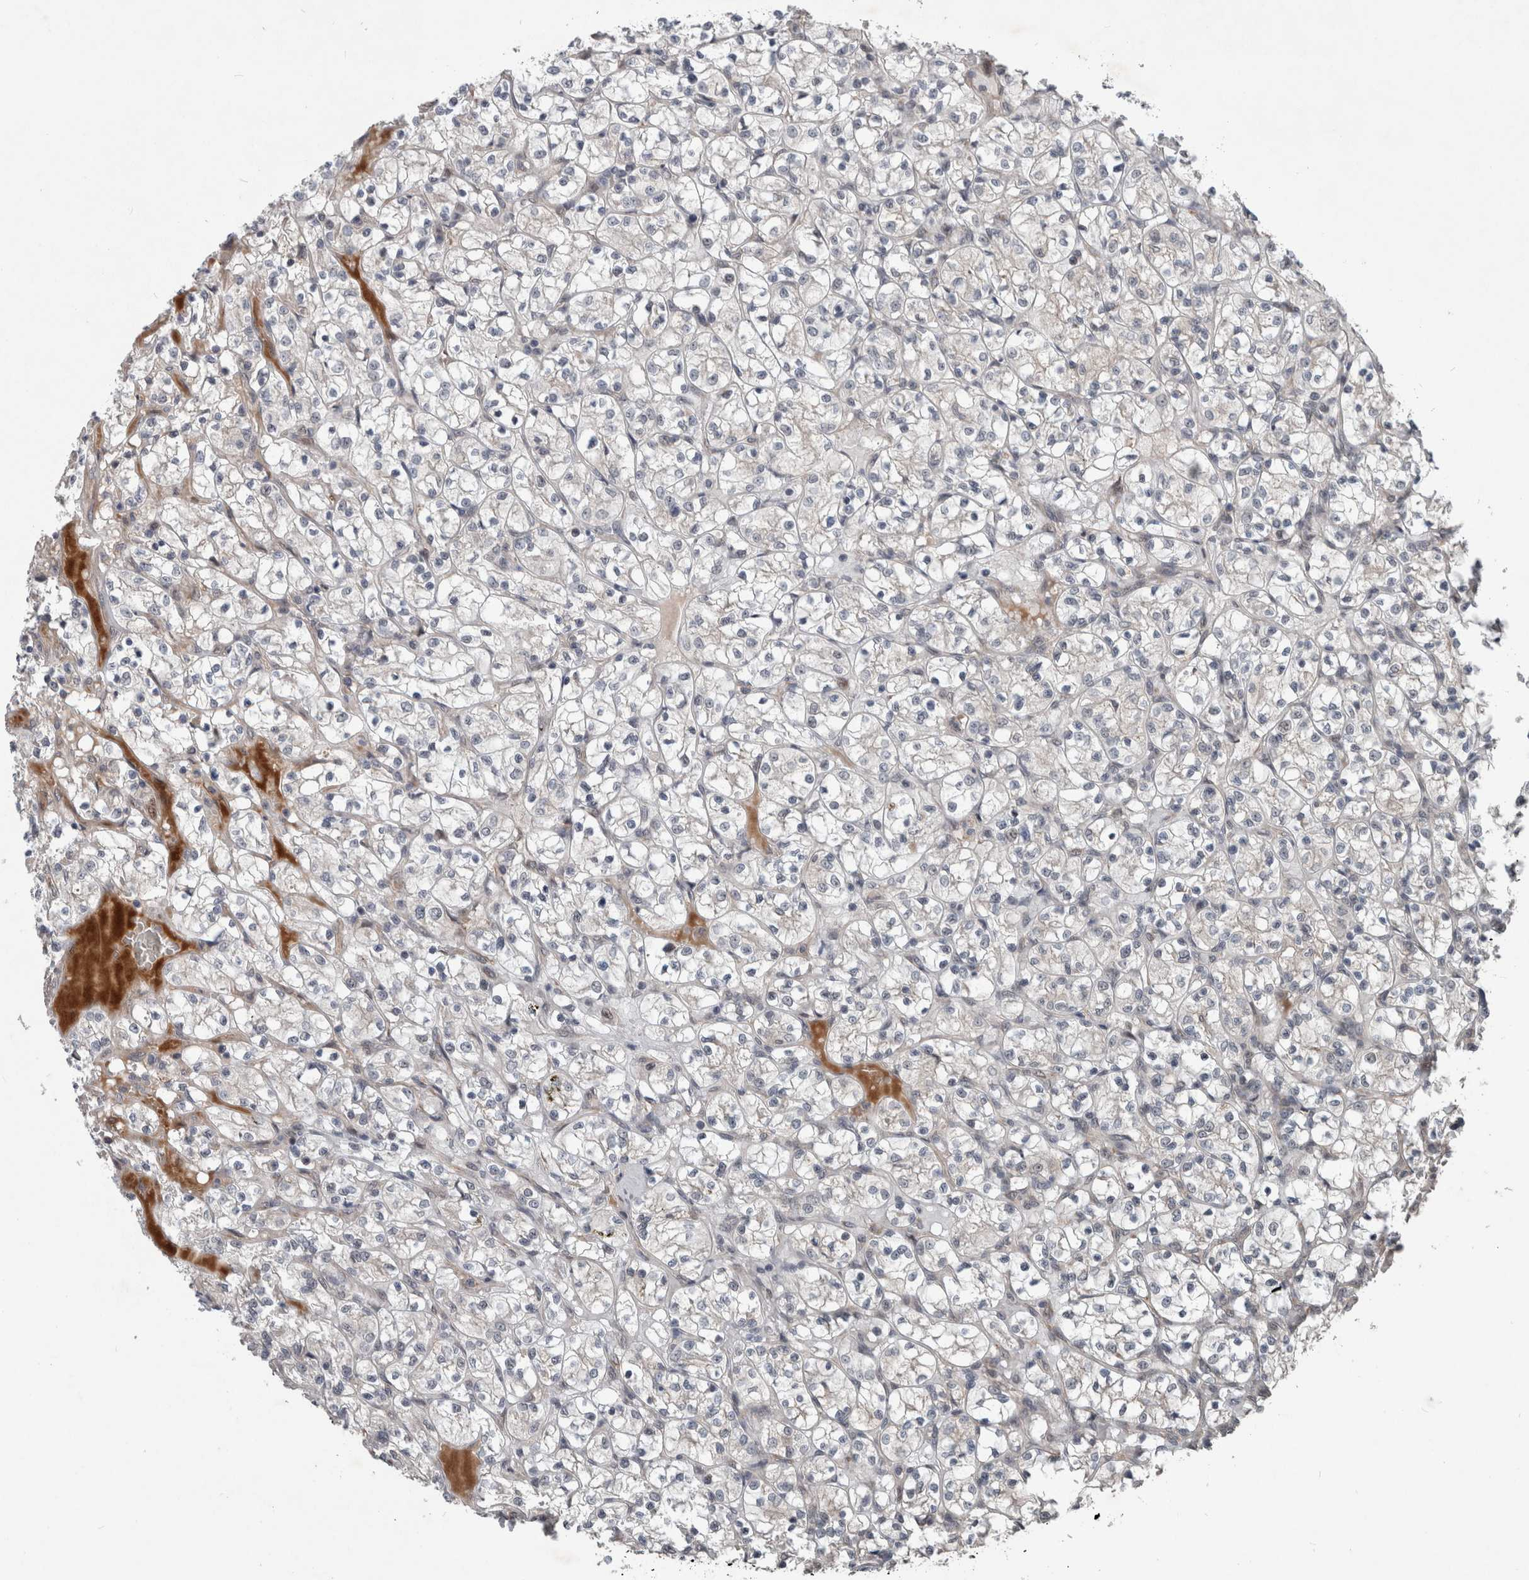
{"staining": {"intensity": "negative", "quantity": "none", "location": "none"}, "tissue": "renal cancer", "cell_type": "Tumor cells", "image_type": "cancer", "snomed": [{"axis": "morphology", "description": "Adenocarcinoma, NOS"}, {"axis": "topography", "description": "Kidney"}], "caption": "The photomicrograph shows no significant positivity in tumor cells of renal cancer.", "gene": "GIMAP6", "patient": {"sex": "female", "age": 69}}